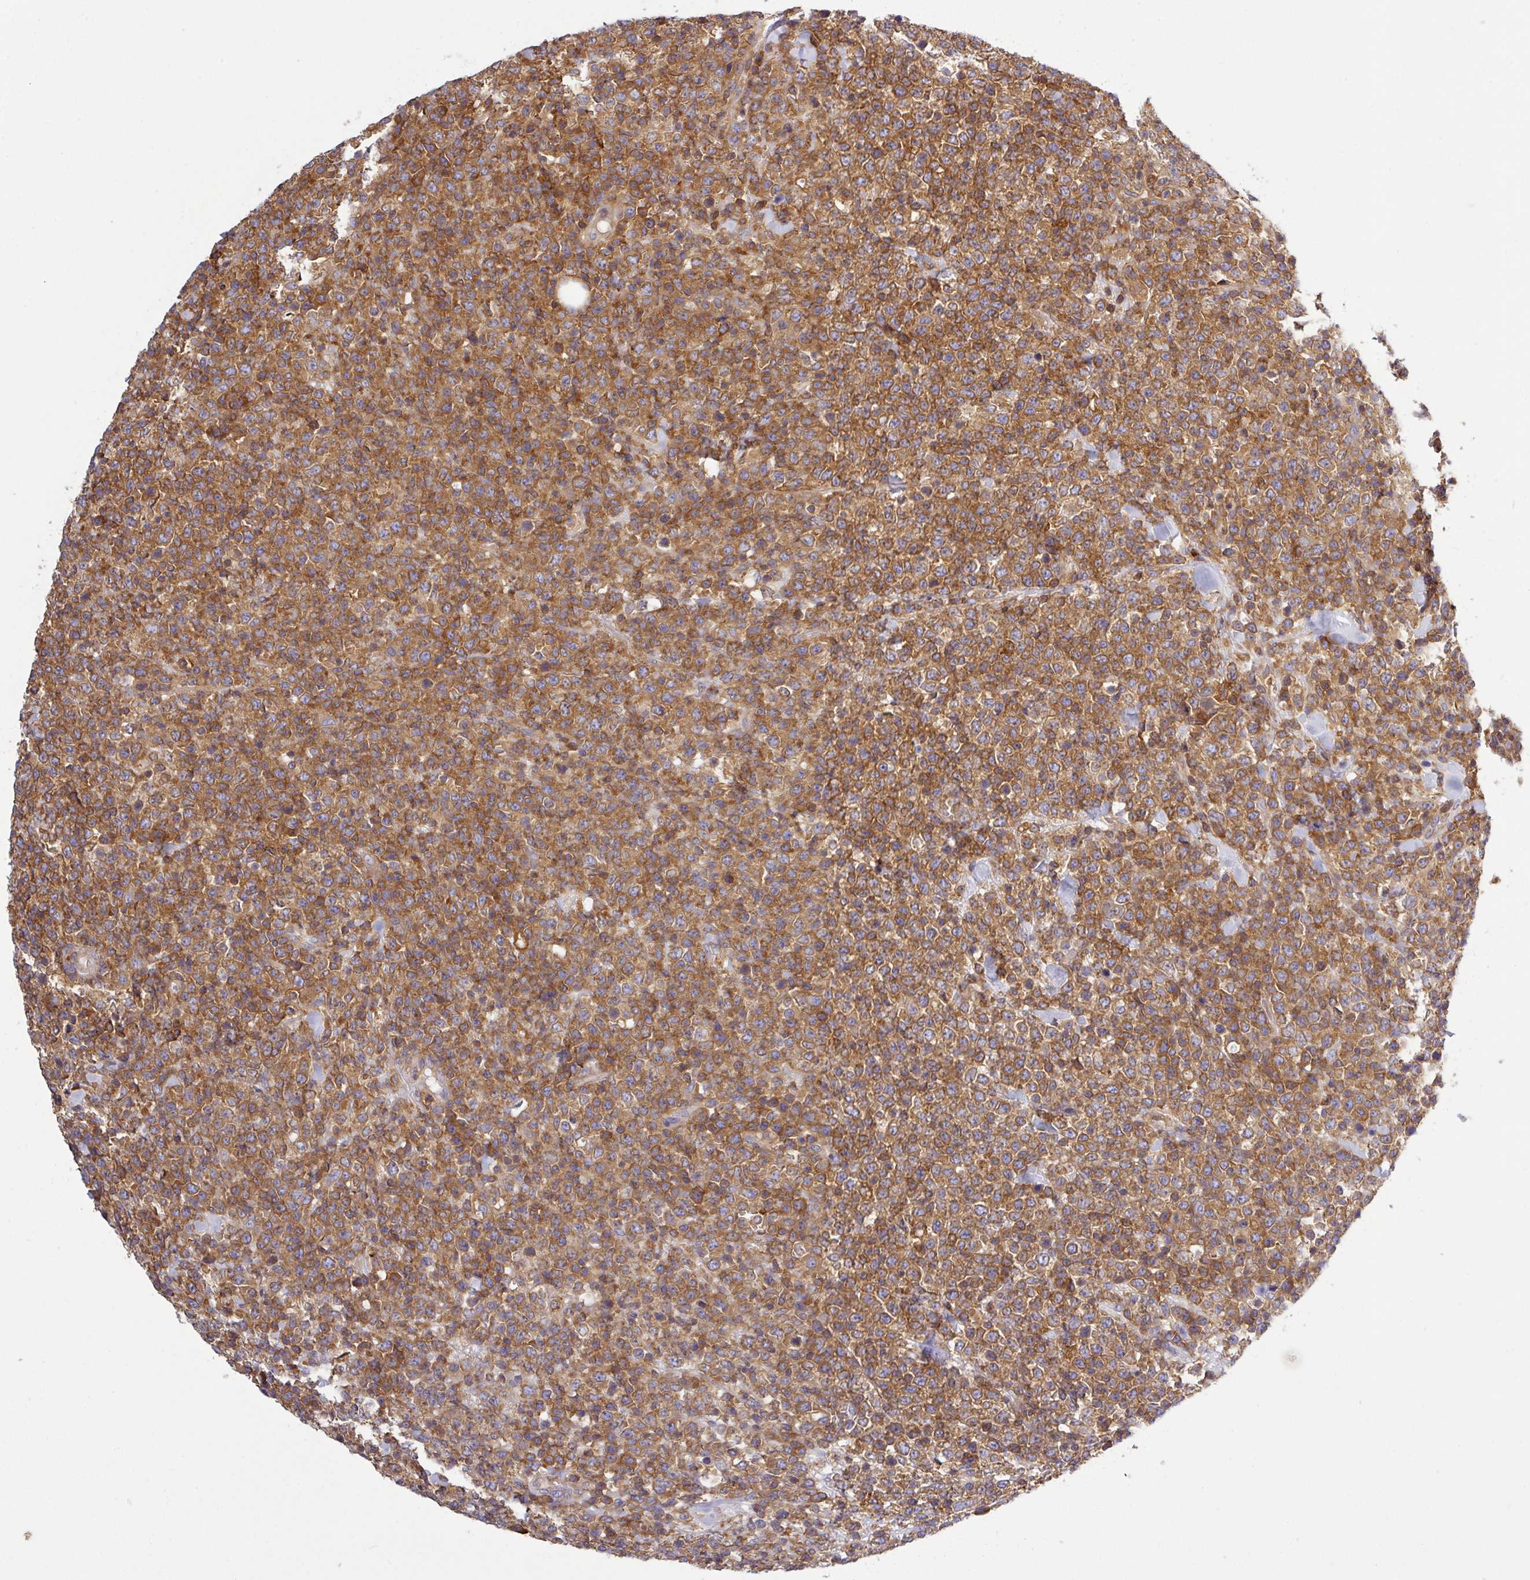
{"staining": {"intensity": "moderate", "quantity": ">75%", "location": "cytoplasmic/membranous"}, "tissue": "lymphoma", "cell_type": "Tumor cells", "image_type": "cancer", "snomed": [{"axis": "morphology", "description": "Malignant lymphoma, non-Hodgkin's type, High grade"}, {"axis": "topography", "description": "Colon"}], "caption": "DAB immunohistochemical staining of lymphoma reveals moderate cytoplasmic/membranous protein expression in about >75% of tumor cells. The protein of interest is shown in brown color, while the nuclei are stained blue.", "gene": "LRRC74B", "patient": {"sex": "female", "age": 53}}